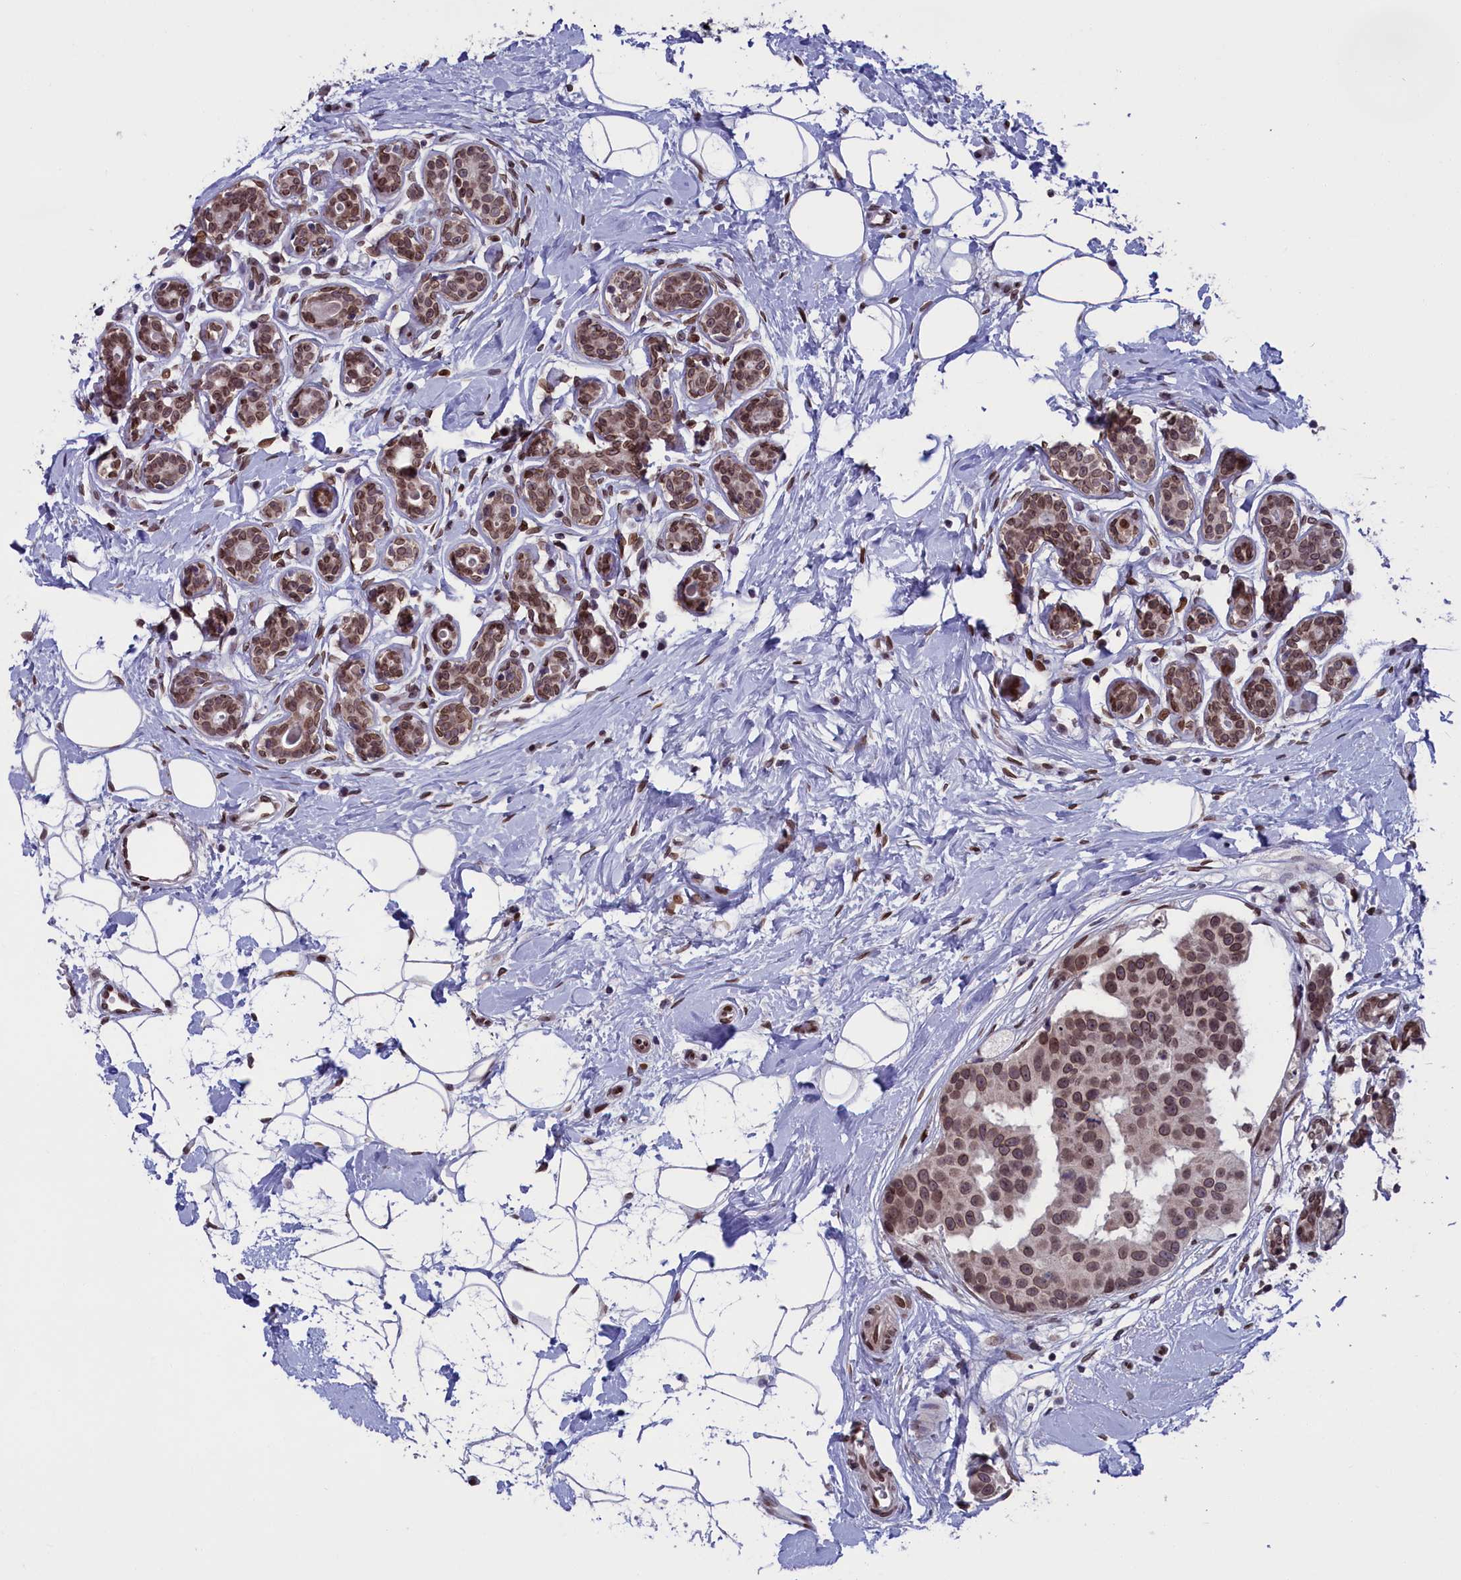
{"staining": {"intensity": "moderate", "quantity": ">75%", "location": "cytoplasmic/membranous,nuclear"}, "tissue": "breast cancer", "cell_type": "Tumor cells", "image_type": "cancer", "snomed": [{"axis": "morphology", "description": "Normal tissue, NOS"}, {"axis": "morphology", "description": "Duct carcinoma"}, {"axis": "topography", "description": "Breast"}], "caption": "The image reveals immunohistochemical staining of breast cancer (intraductal carcinoma). There is moderate cytoplasmic/membranous and nuclear staining is present in approximately >75% of tumor cells. (Brightfield microscopy of DAB IHC at high magnification).", "gene": "GPSM1", "patient": {"sex": "female", "age": 39}}